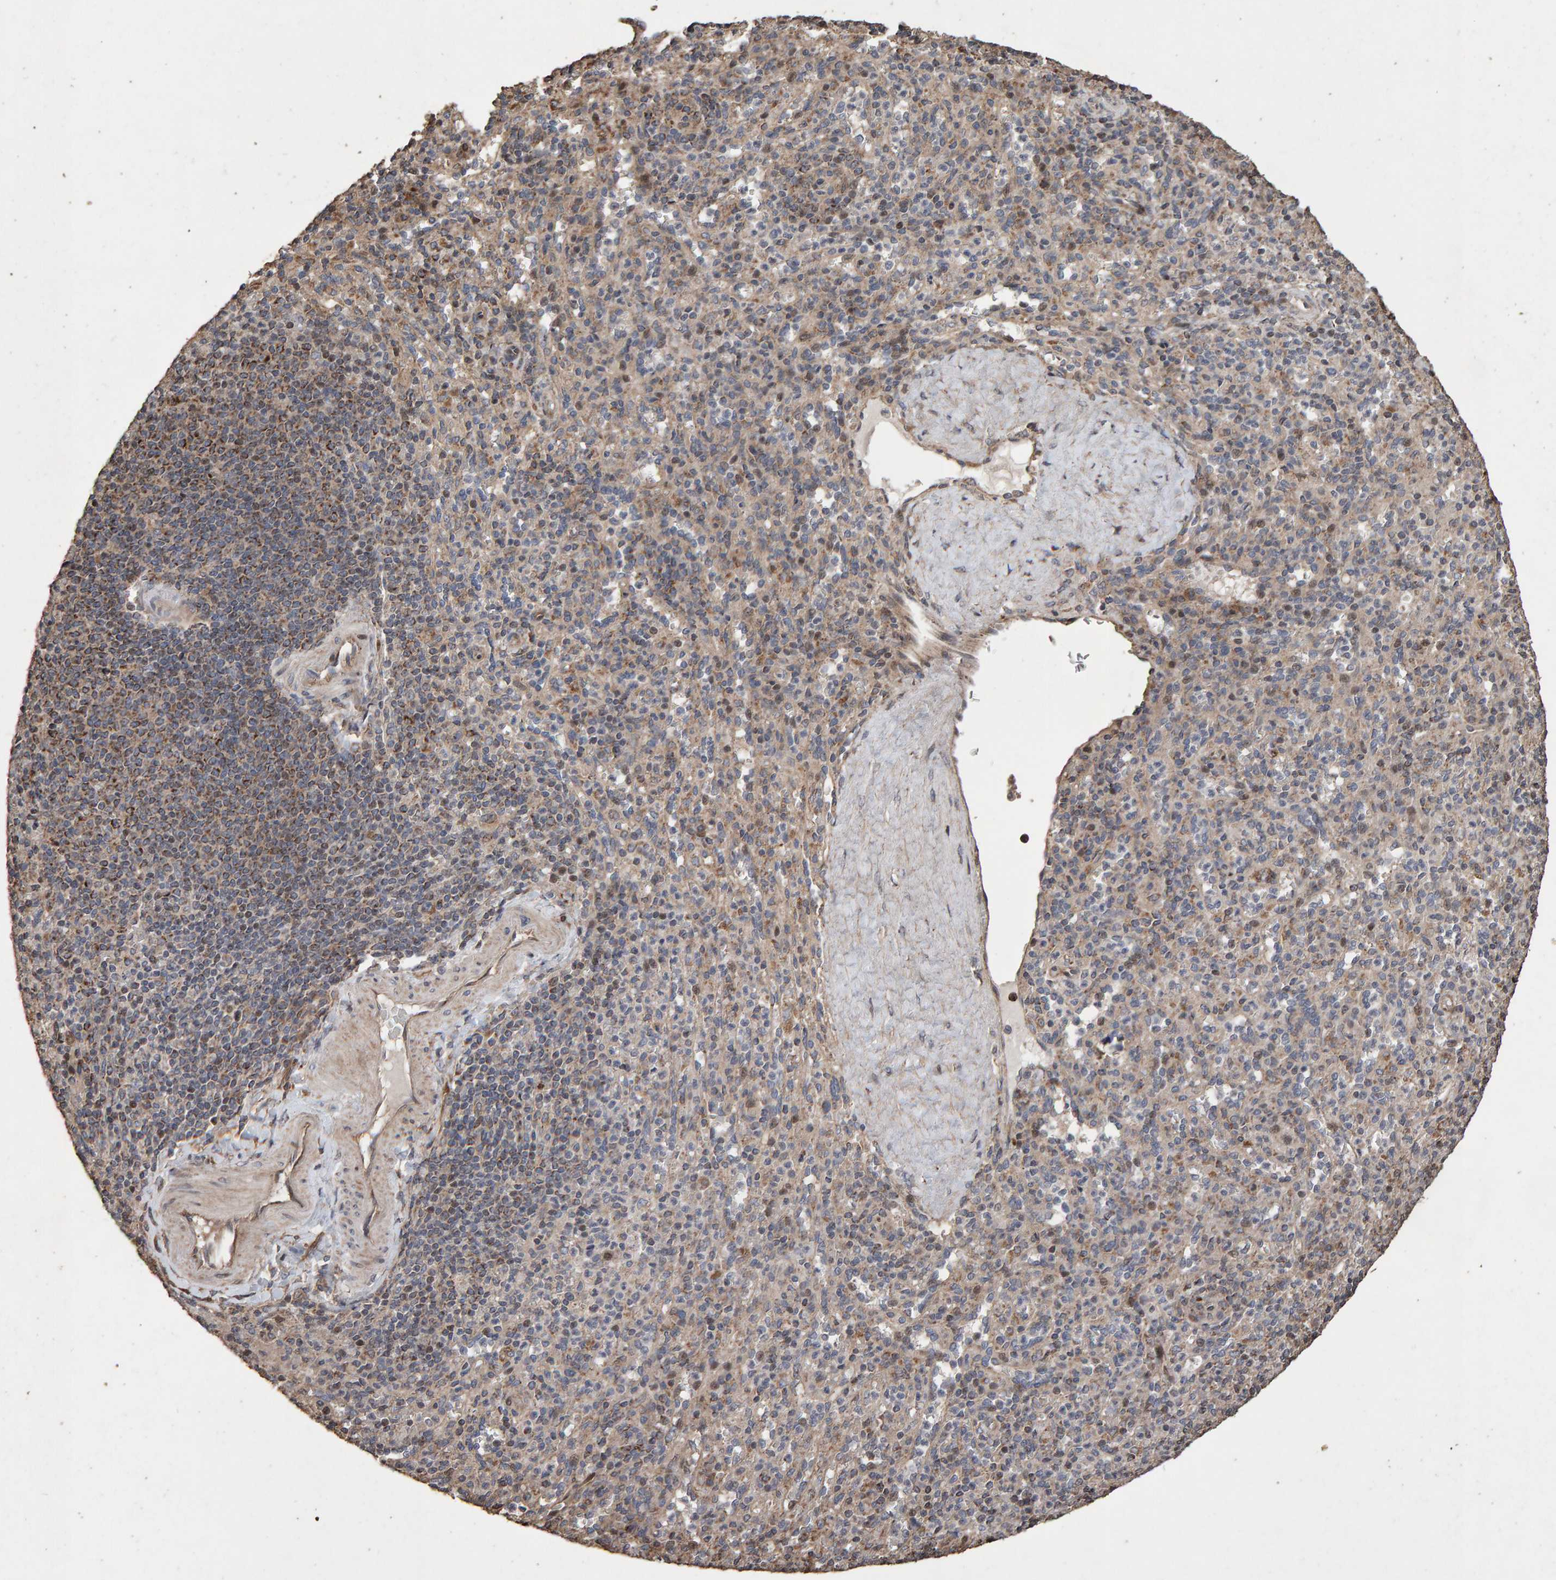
{"staining": {"intensity": "weak", "quantity": "<25%", "location": "cytoplasmic/membranous"}, "tissue": "spleen", "cell_type": "Cells in red pulp", "image_type": "normal", "snomed": [{"axis": "morphology", "description": "Normal tissue, NOS"}, {"axis": "topography", "description": "Spleen"}], "caption": "DAB (3,3'-diaminobenzidine) immunohistochemical staining of unremarkable spleen displays no significant staining in cells in red pulp.", "gene": "OSBP2", "patient": {"sex": "male", "age": 36}}